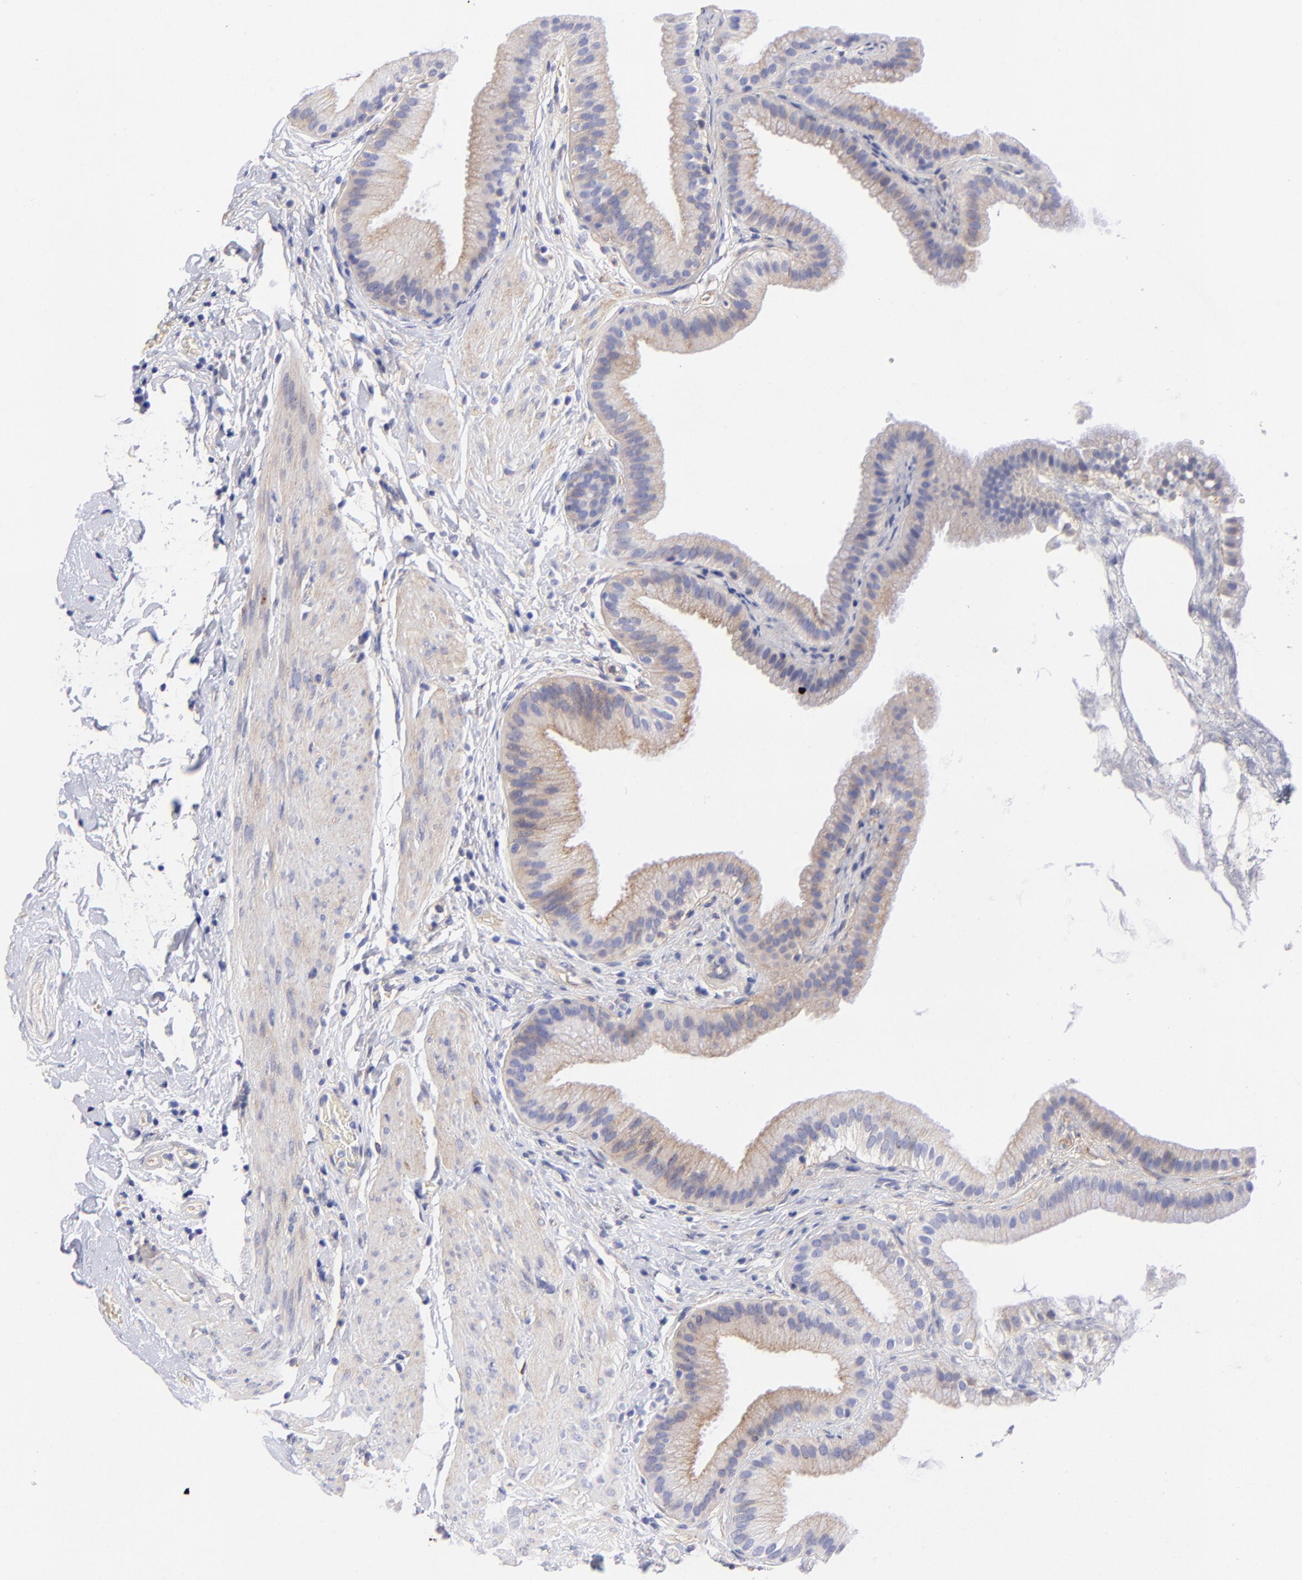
{"staining": {"intensity": "moderate", "quantity": "25%-75%", "location": "cytoplasmic/membranous"}, "tissue": "gallbladder", "cell_type": "Glandular cells", "image_type": "normal", "snomed": [{"axis": "morphology", "description": "Normal tissue, NOS"}, {"axis": "topography", "description": "Gallbladder"}], "caption": "There is medium levels of moderate cytoplasmic/membranous staining in glandular cells of unremarkable gallbladder, as demonstrated by immunohistochemical staining (brown color).", "gene": "PPFIBP1", "patient": {"sex": "female", "age": 63}}